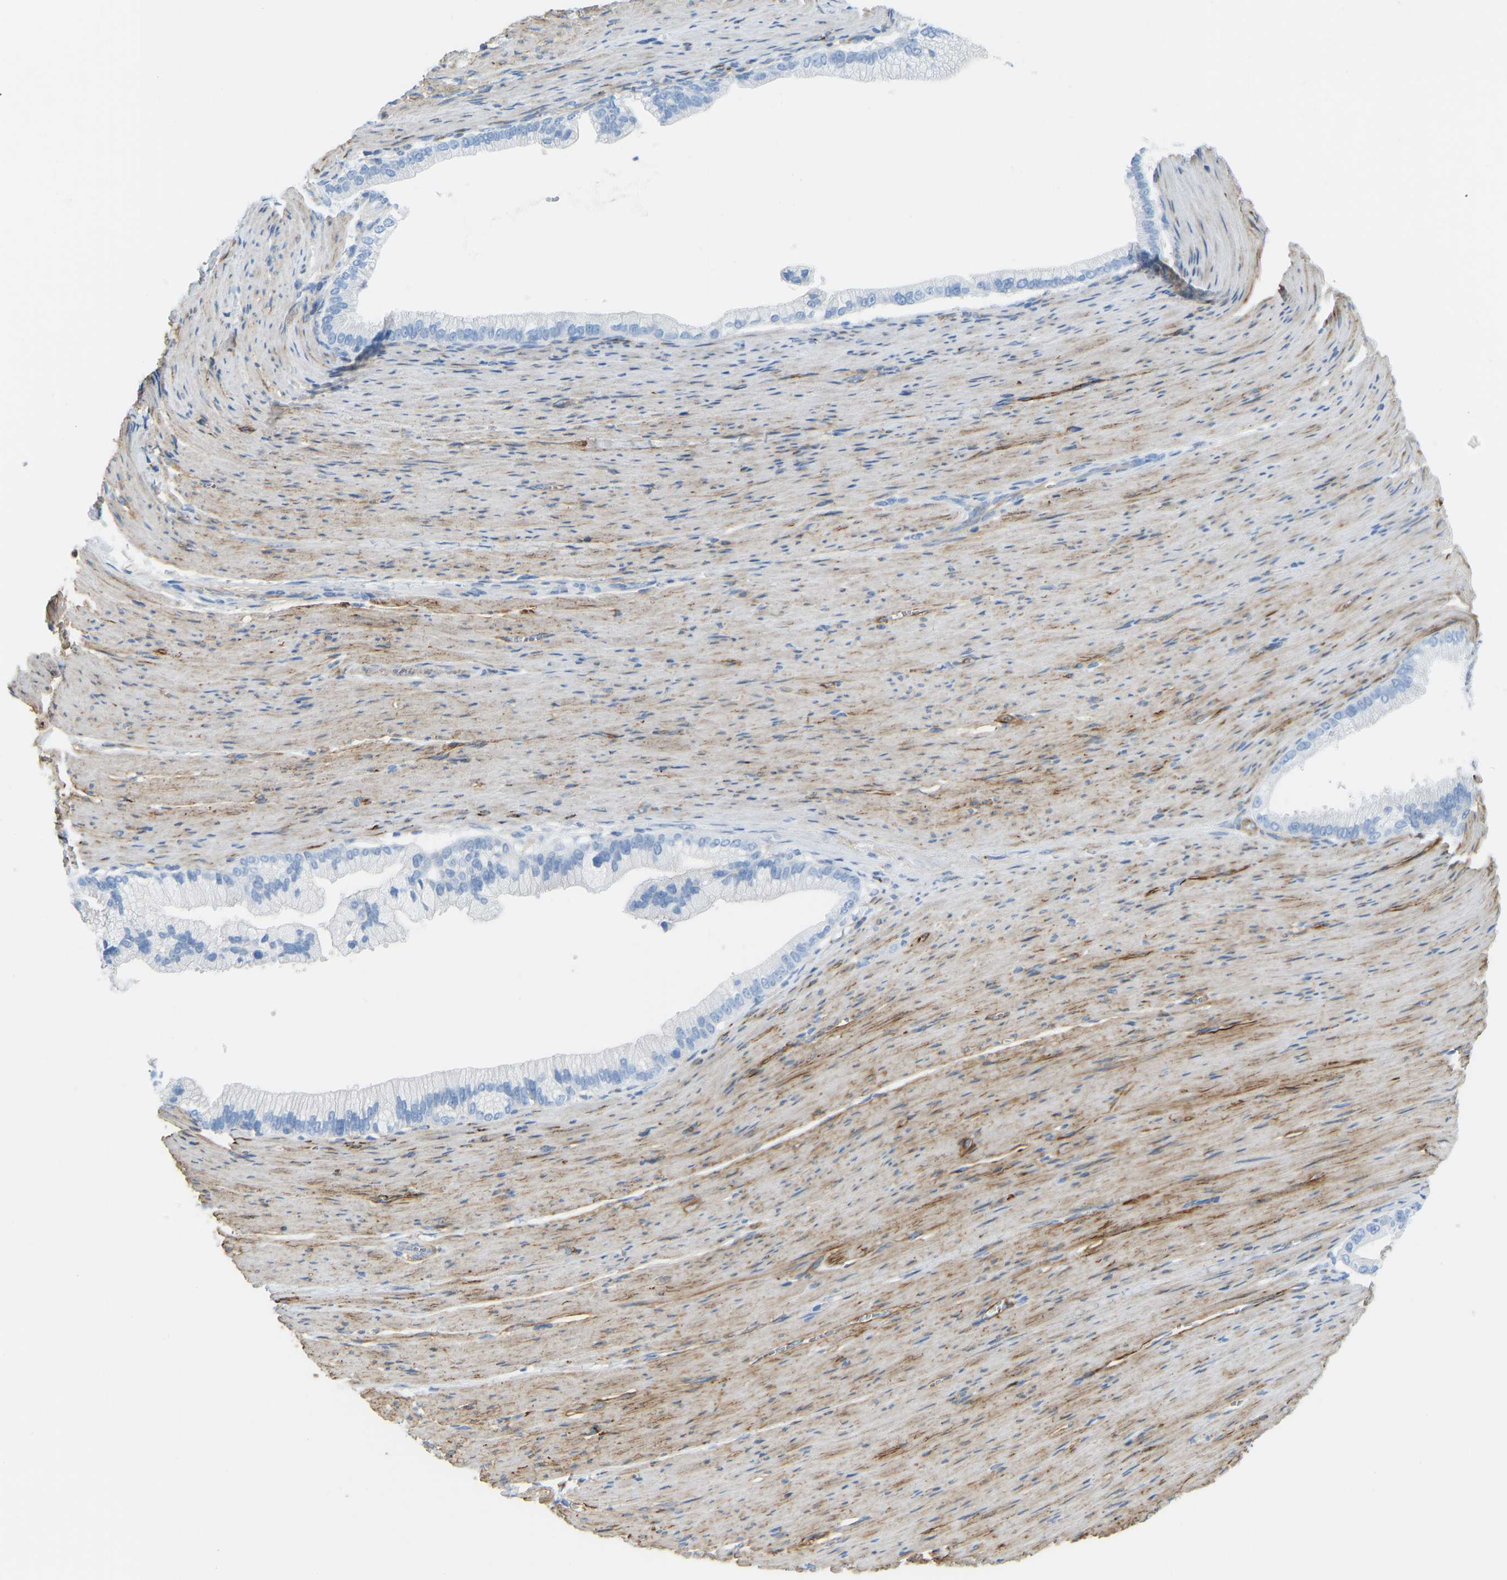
{"staining": {"intensity": "negative", "quantity": "none", "location": "none"}, "tissue": "pancreatic cancer", "cell_type": "Tumor cells", "image_type": "cancer", "snomed": [{"axis": "morphology", "description": "Adenocarcinoma, NOS"}, {"axis": "topography", "description": "Pancreas"}], "caption": "IHC histopathology image of neoplastic tissue: human pancreatic adenocarcinoma stained with DAB (3,3'-diaminobenzidine) exhibits no significant protein staining in tumor cells.", "gene": "COL15A1", "patient": {"sex": "male", "age": 69}}